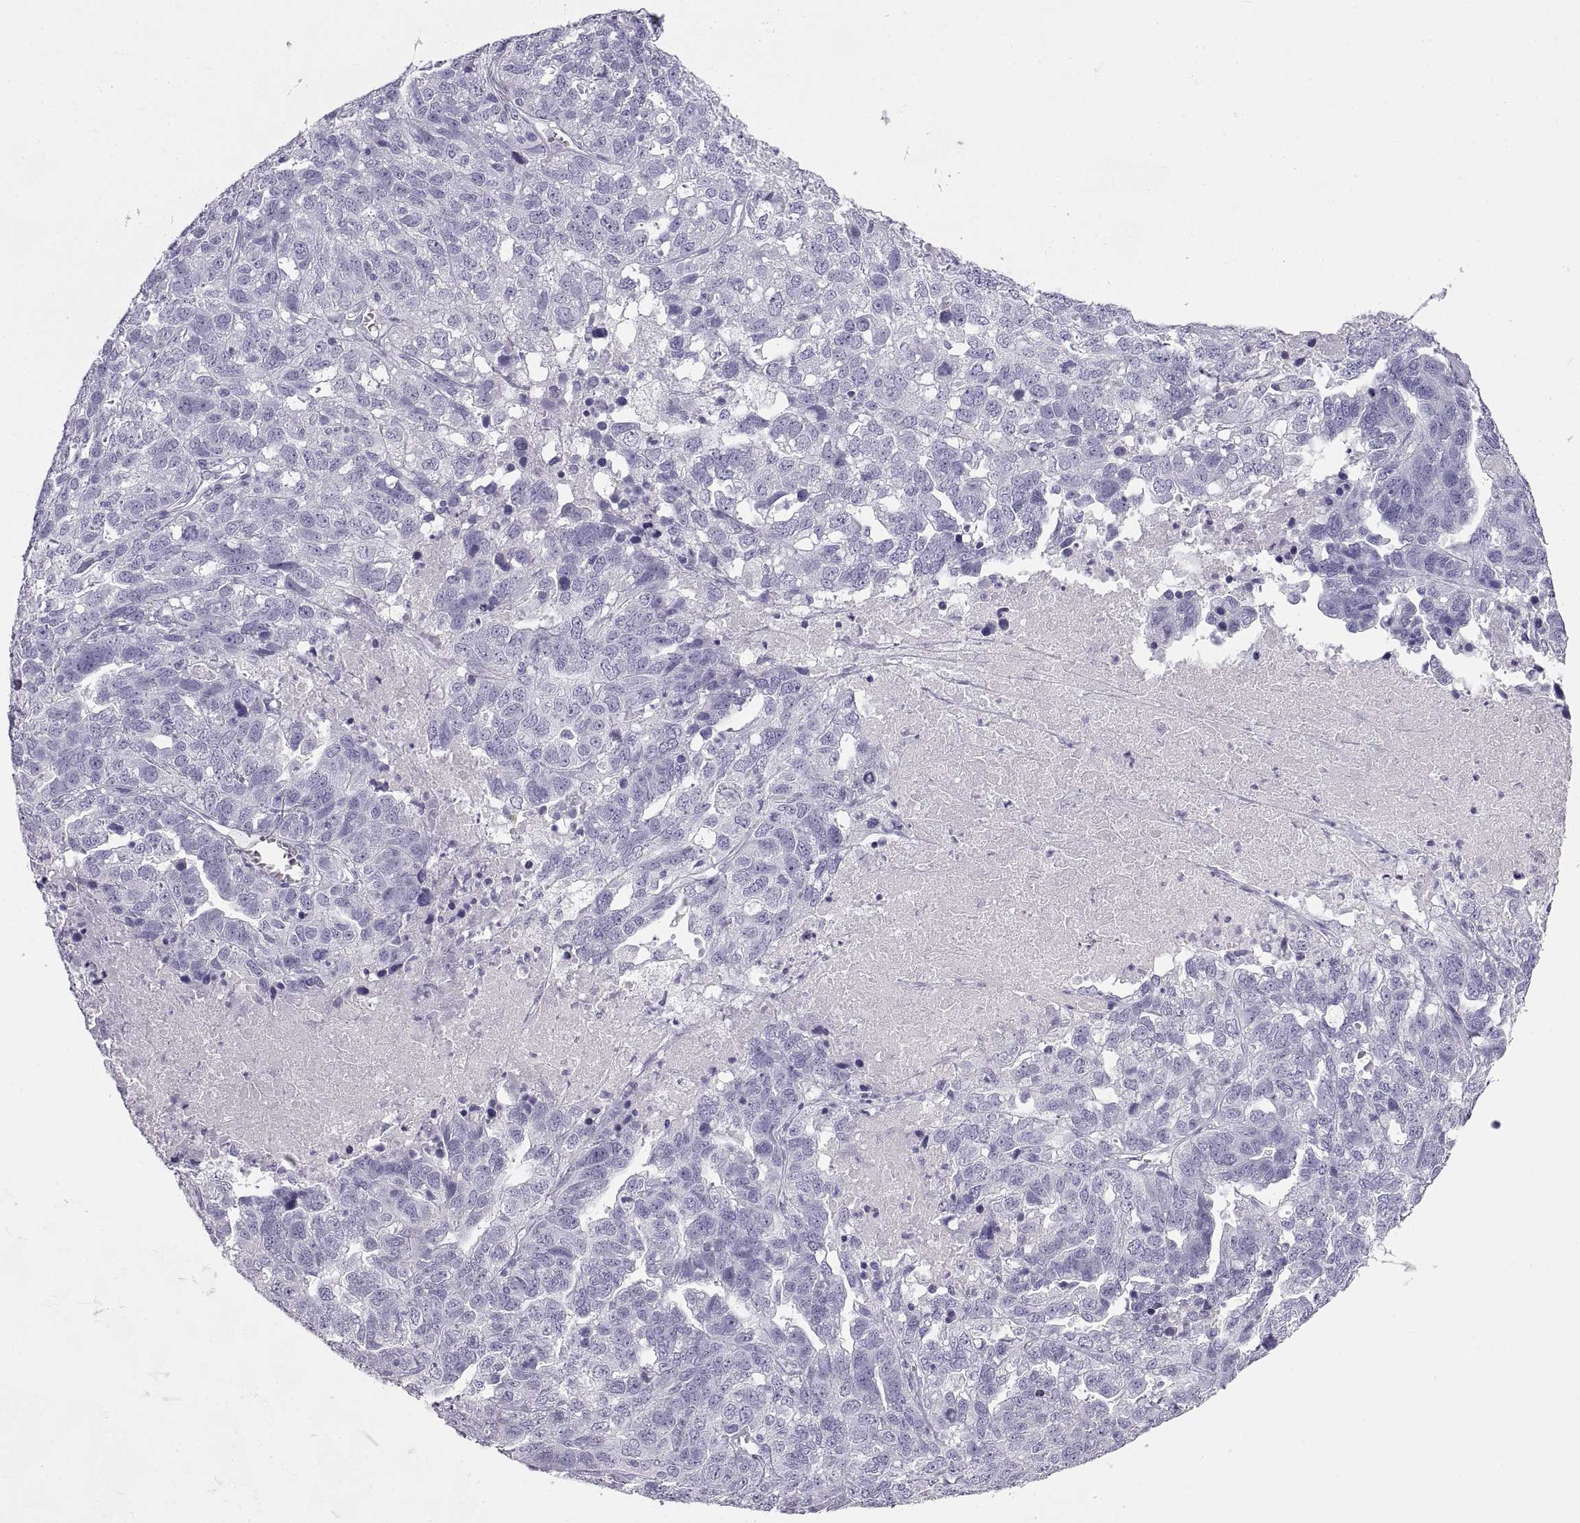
{"staining": {"intensity": "negative", "quantity": "none", "location": "none"}, "tissue": "ovarian cancer", "cell_type": "Tumor cells", "image_type": "cancer", "snomed": [{"axis": "morphology", "description": "Cystadenocarcinoma, serous, NOS"}, {"axis": "topography", "description": "Ovary"}], "caption": "A histopathology image of human ovarian cancer (serous cystadenocarcinoma) is negative for staining in tumor cells.", "gene": "RLBP1", "patient": {"sex": "female", "age": 71}}